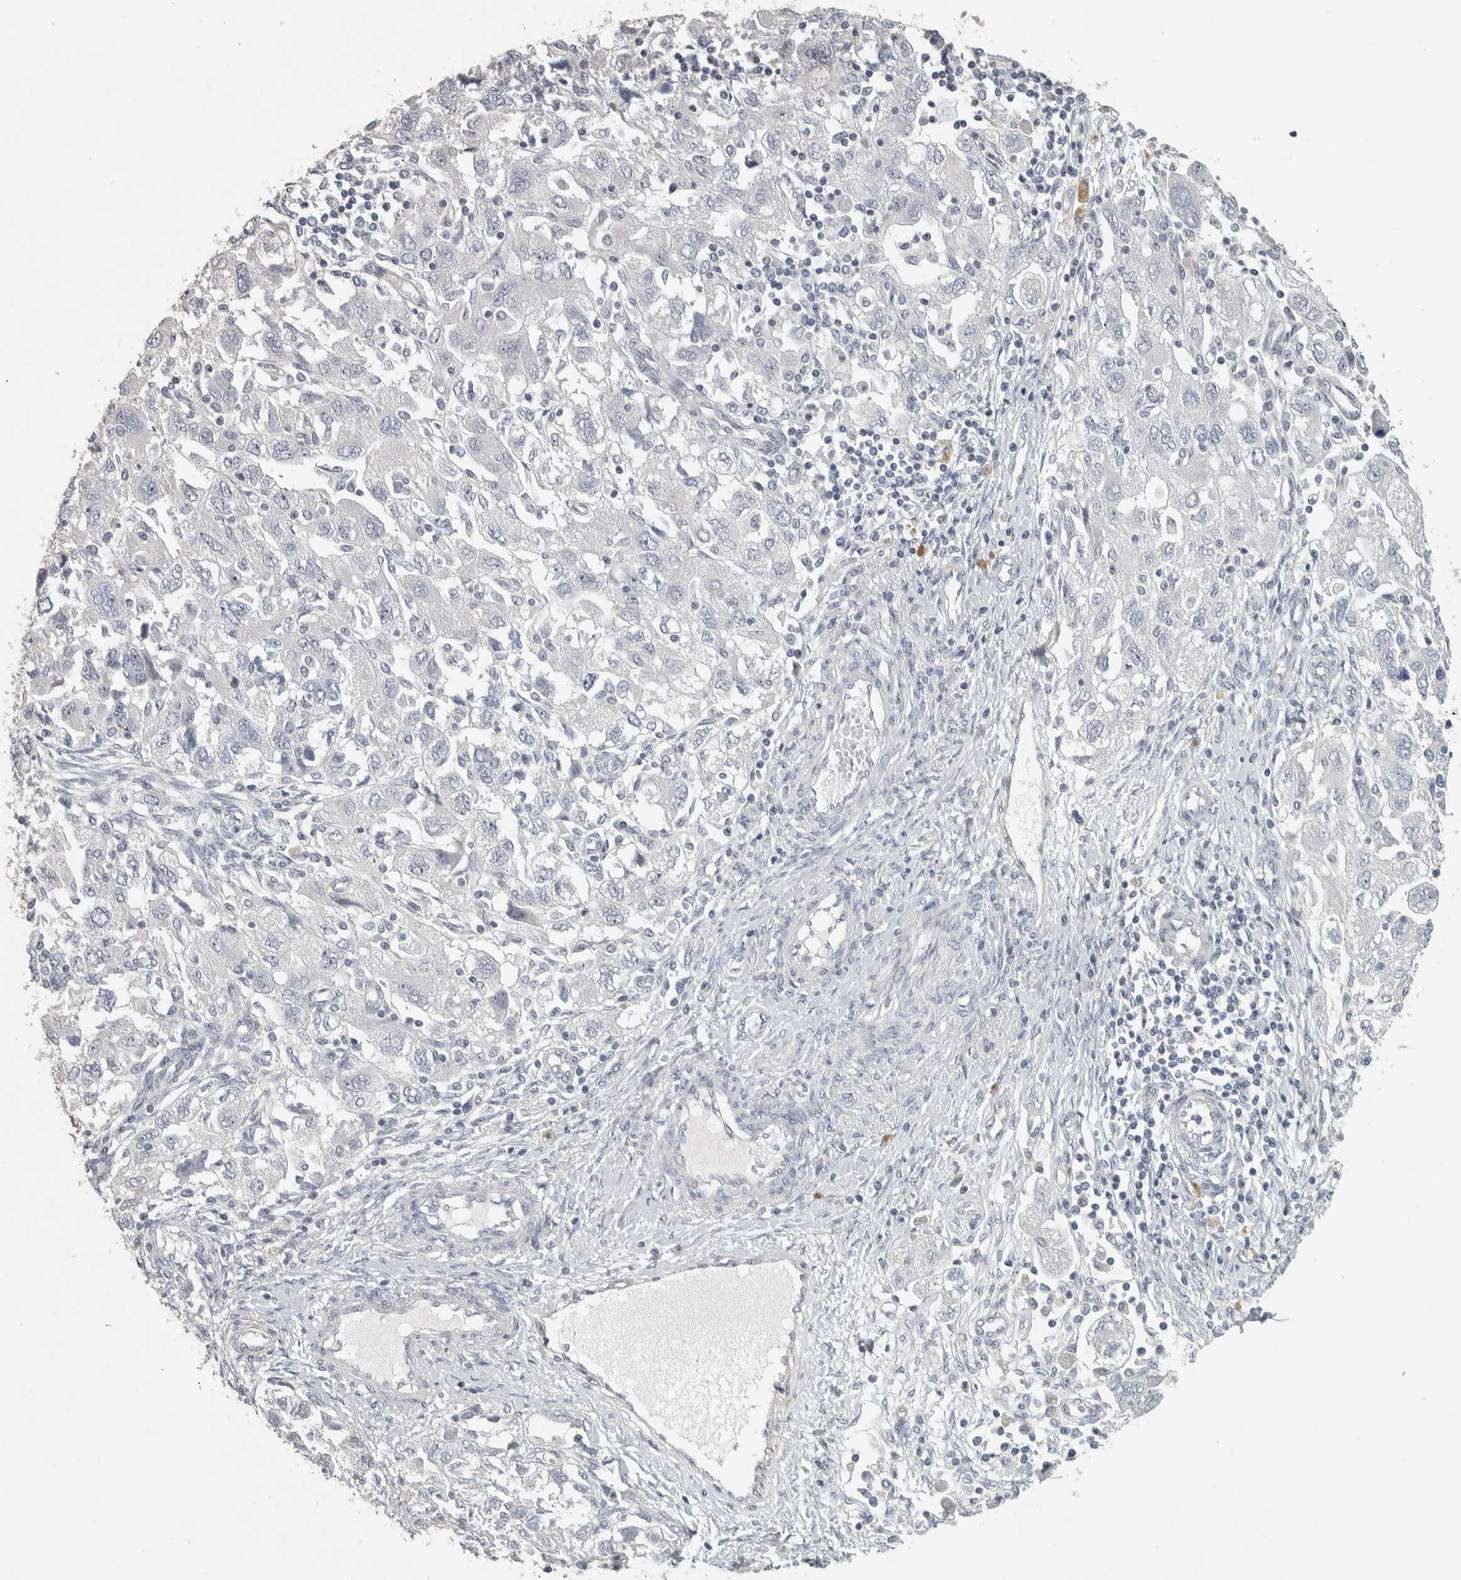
{"staining": {"intensity": "negative", "quantity": "none", "location": "none"}, "tissue": "ovarian cancer", "cell_type": "Tumor cells", "image_type": "cancer", "snomed": [{"axis": "morphology", "description": "Carcinoma, NOS"}, {"axis": "morphology", "description": "Cystadenocarcinoma, serous, NOS"}, {"axis": "topography", "description": "Ovary"}], "caption": "A photomicrograph of human carcinoma (ovarian) is negative for staining in tumor cells.", "gene": "DCAF10", "patient": {"sex": "female", "age": 69}}